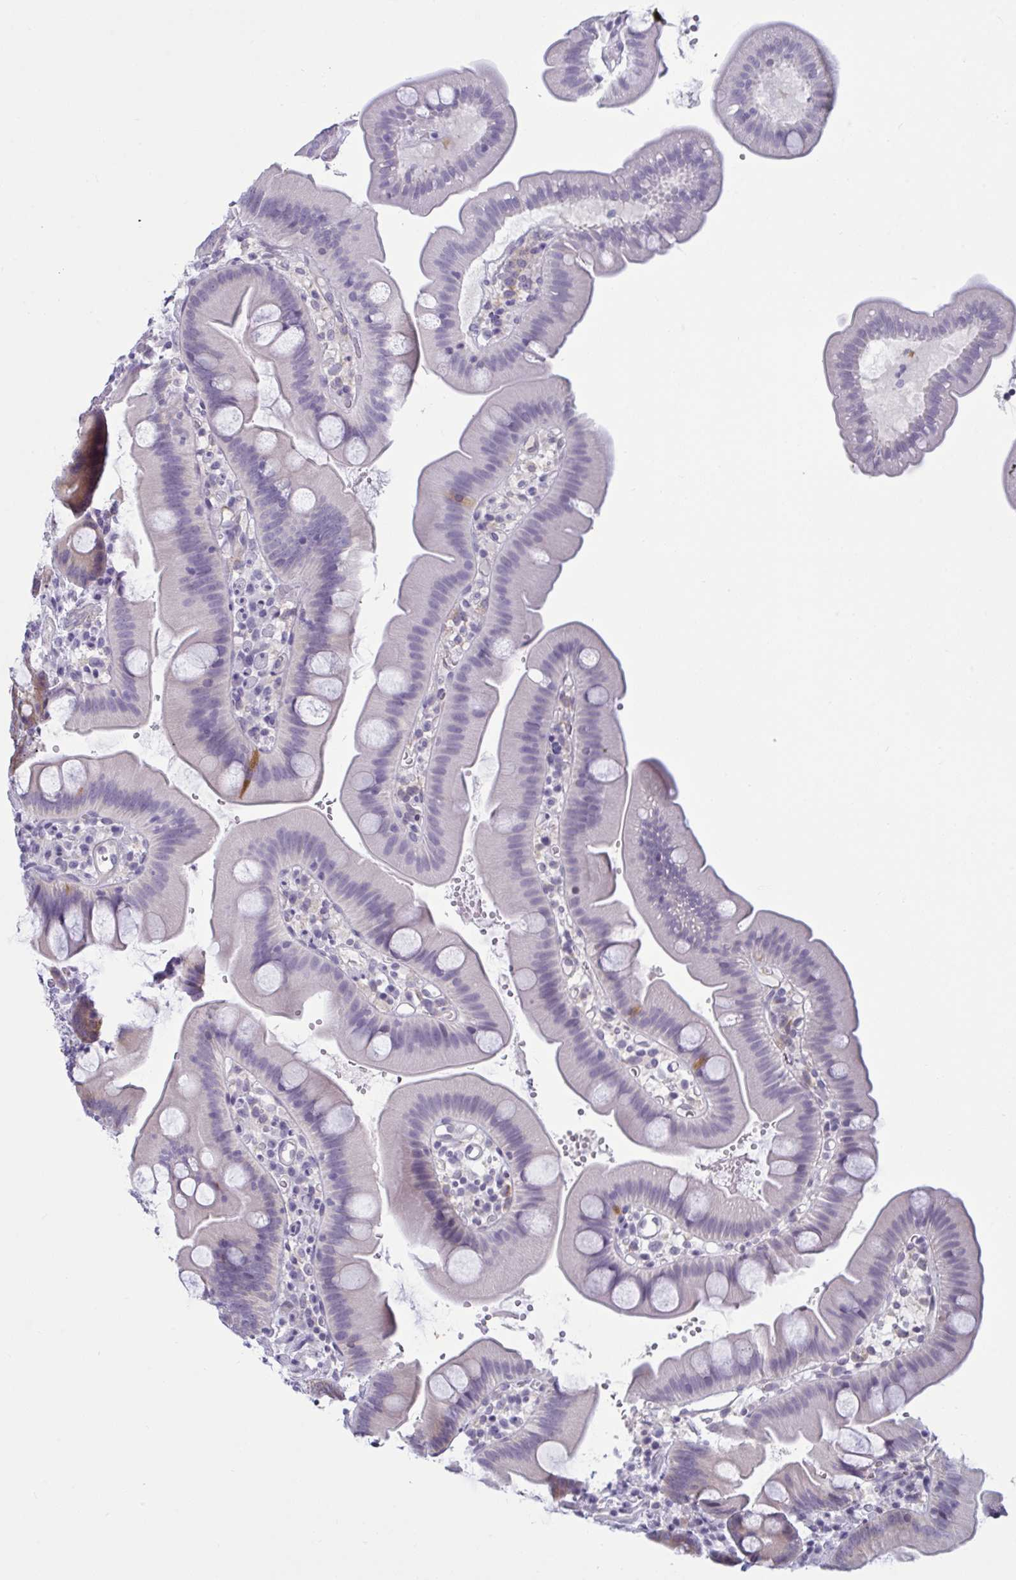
{"staining": {"intensity": "weak", "quantity": "<25%", "location": "cytoplasmic/membranous"}, "tissue": "small intestine", "cell_type": "Glandular cells", "image_type": "normal", "snomed": [{"axis": "morphology", "description": "Normal tissue, NOS"}, {"axis": "topography", "description": "Small intestine"}], "caption": "The micrograph reveals no staining of glandular cells in normal small intestine. The staining is performed using DAB (3,3'-diaminobenzidine) brown chromogen with nuclei counter-stained in using hematoxylin.", "gene": "TBC1D4", "patient": {"sex": "female", "age": 68}}